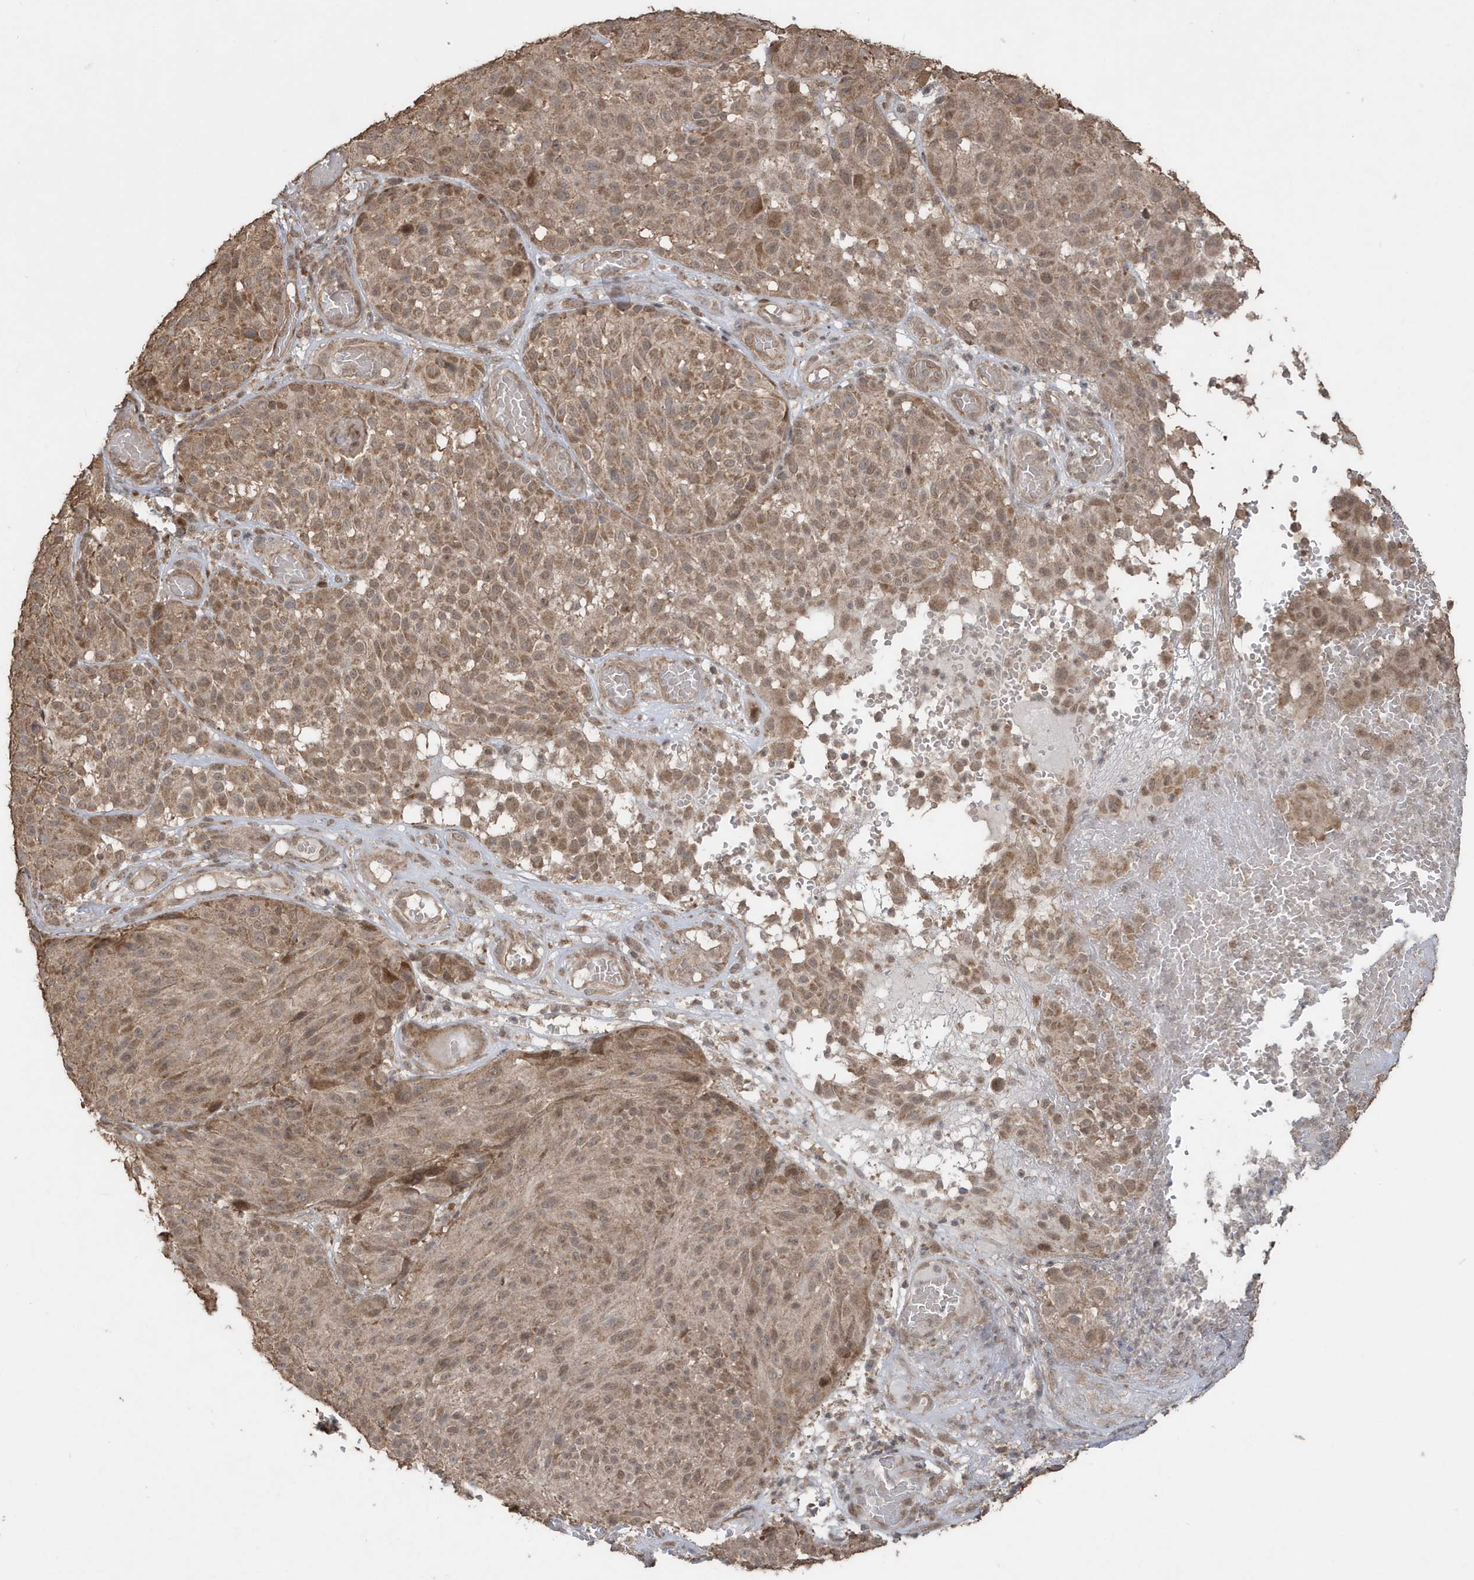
{"staining": {"intensity": "moderate", "quantity": ">75%", "location": "cytoplasmic/membranous,nuclear"}, "tissue": "melanoma", "cell_type": "Tumor cells", "image_type": "cancer", "snomed": [{"axis": "morphology", "description": "Malignant melanoma, NOS"}, {"axis": "topography", "description": "Skin"}], "caption": "Protein staining of malignant melanoma tissue reveals moderate cytoplasmic/membranous and nuclear positivity in approximately >75% of tumor cells. (Brightfield microscopy of DAB IHC at high magnification).", "gene": "PAXBP1", "patient": {"sex": "male", "age": 83}}